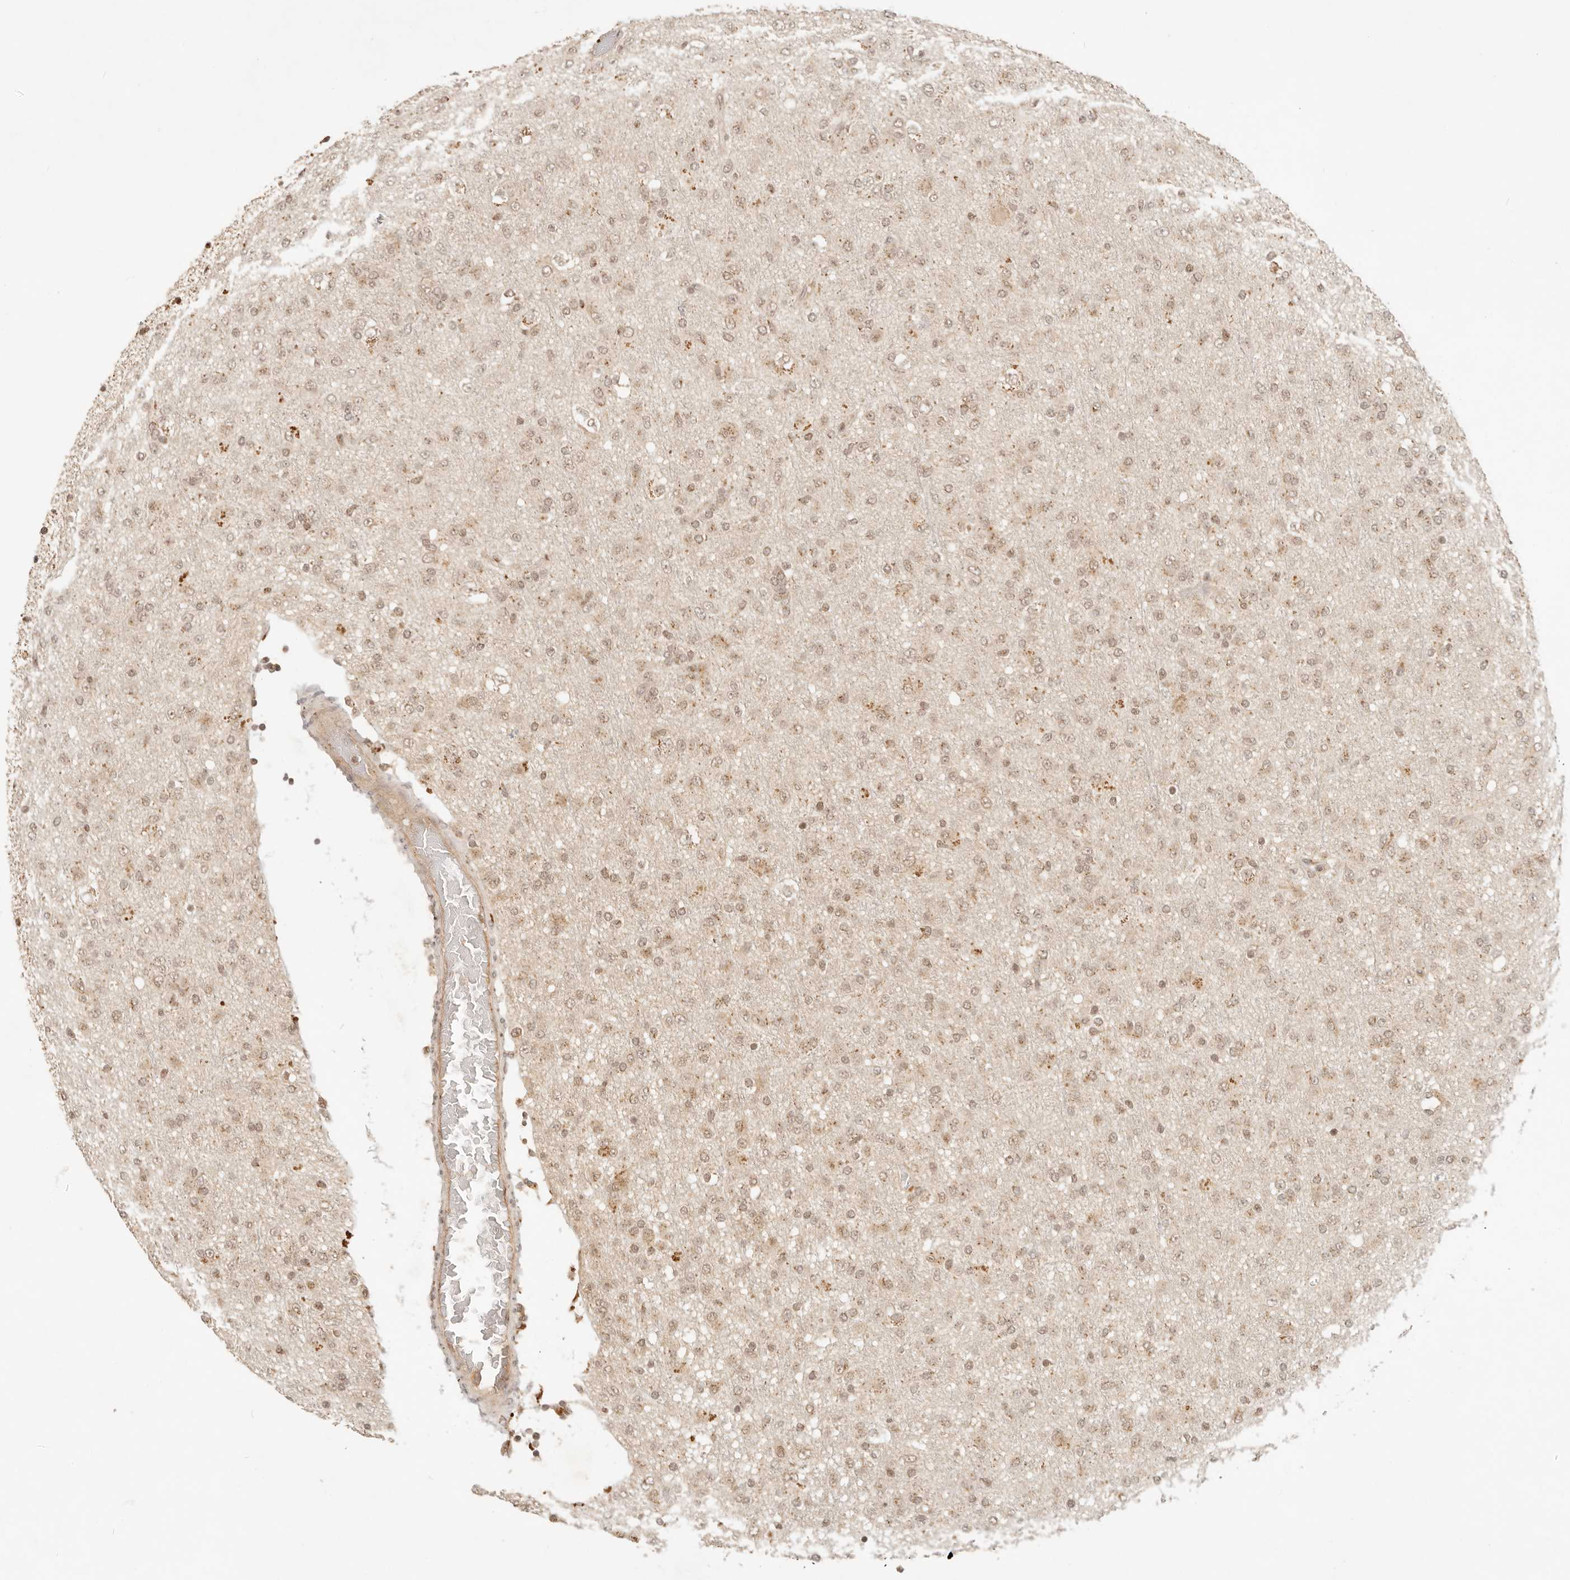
{"staining": {"intensity": "weak", "quantity": ">75%", "location": "cytoplasmic/membranous,nuclear"}, "tissue": "glioma", "cell_type": "Tumor cells", "image_type": "cancer", "snomed": [{"axis": "morphology", "description": "Glioma, malignant, Low grade"}, {"axis": "topography", "description": "Brain"}], "caption": "Immunohistochemical staining of human low-grade glioma (malignant) exhibits low levels of weak cytoplasmic/membranous and nuclear expression in about >75% of tumor cells.", "gene": "INTS11", "patient": {"sex": "male", "age": 65}}